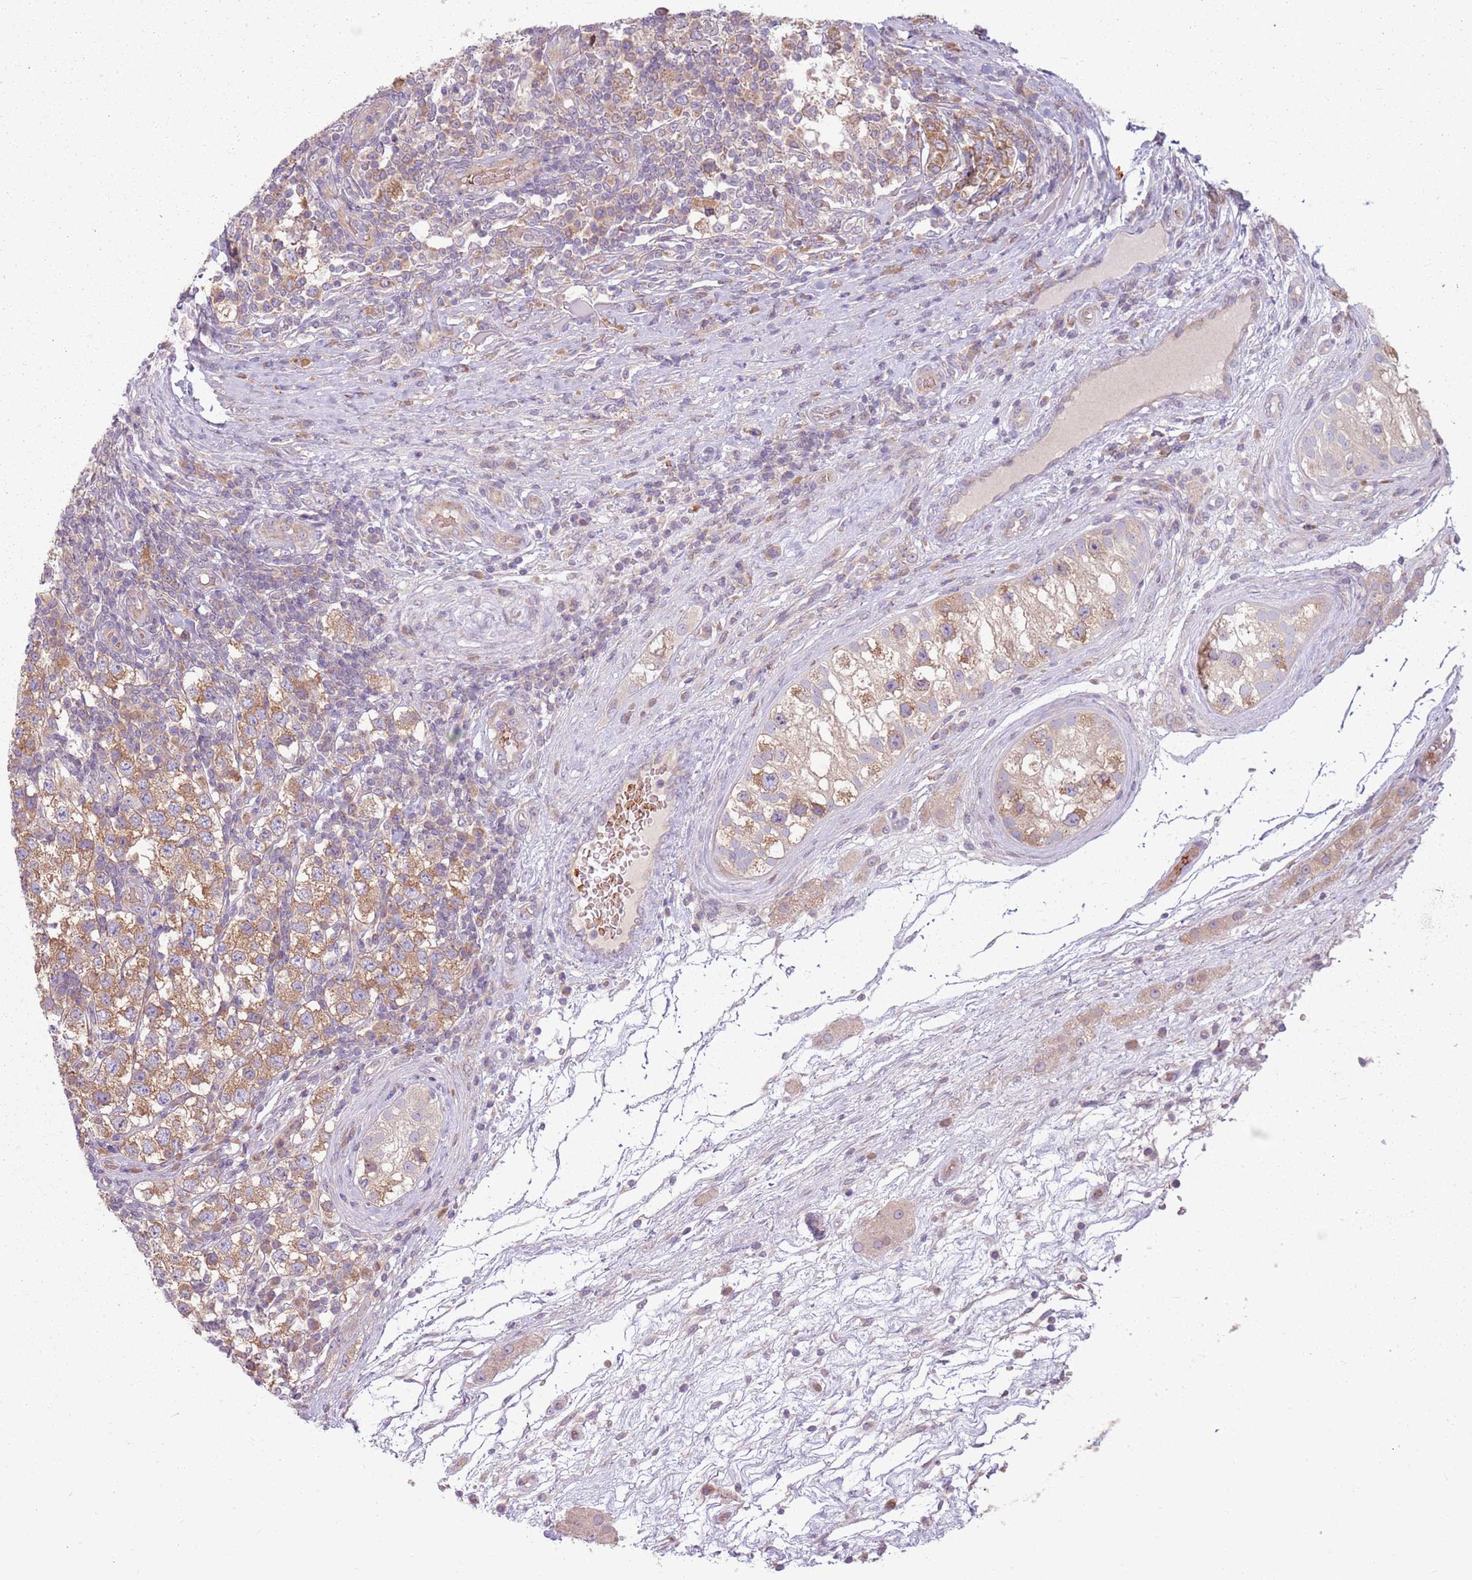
{"staining": {"intensity": "weak", "quantity": ">75%", "location": "cytoplasmic/membranous"}, "tissue": "testis cancer", "cell_type": "Tumor cells", "image_type": "cancer", "snomed": [{"axis": "morphology", "description": "Seminoma, NOS"}, {"axis": "topography", "description": "Testis"}], "caption": "IHC histopathology image of human testis cancer (seminoma) stained for a protein (brown), which demonstrates low levels of weak cytoplasmic/membranous staining in about >75% of tumor cells.", "gene": "HSPA14", "patient": {"sex": "male", "age": 34}}